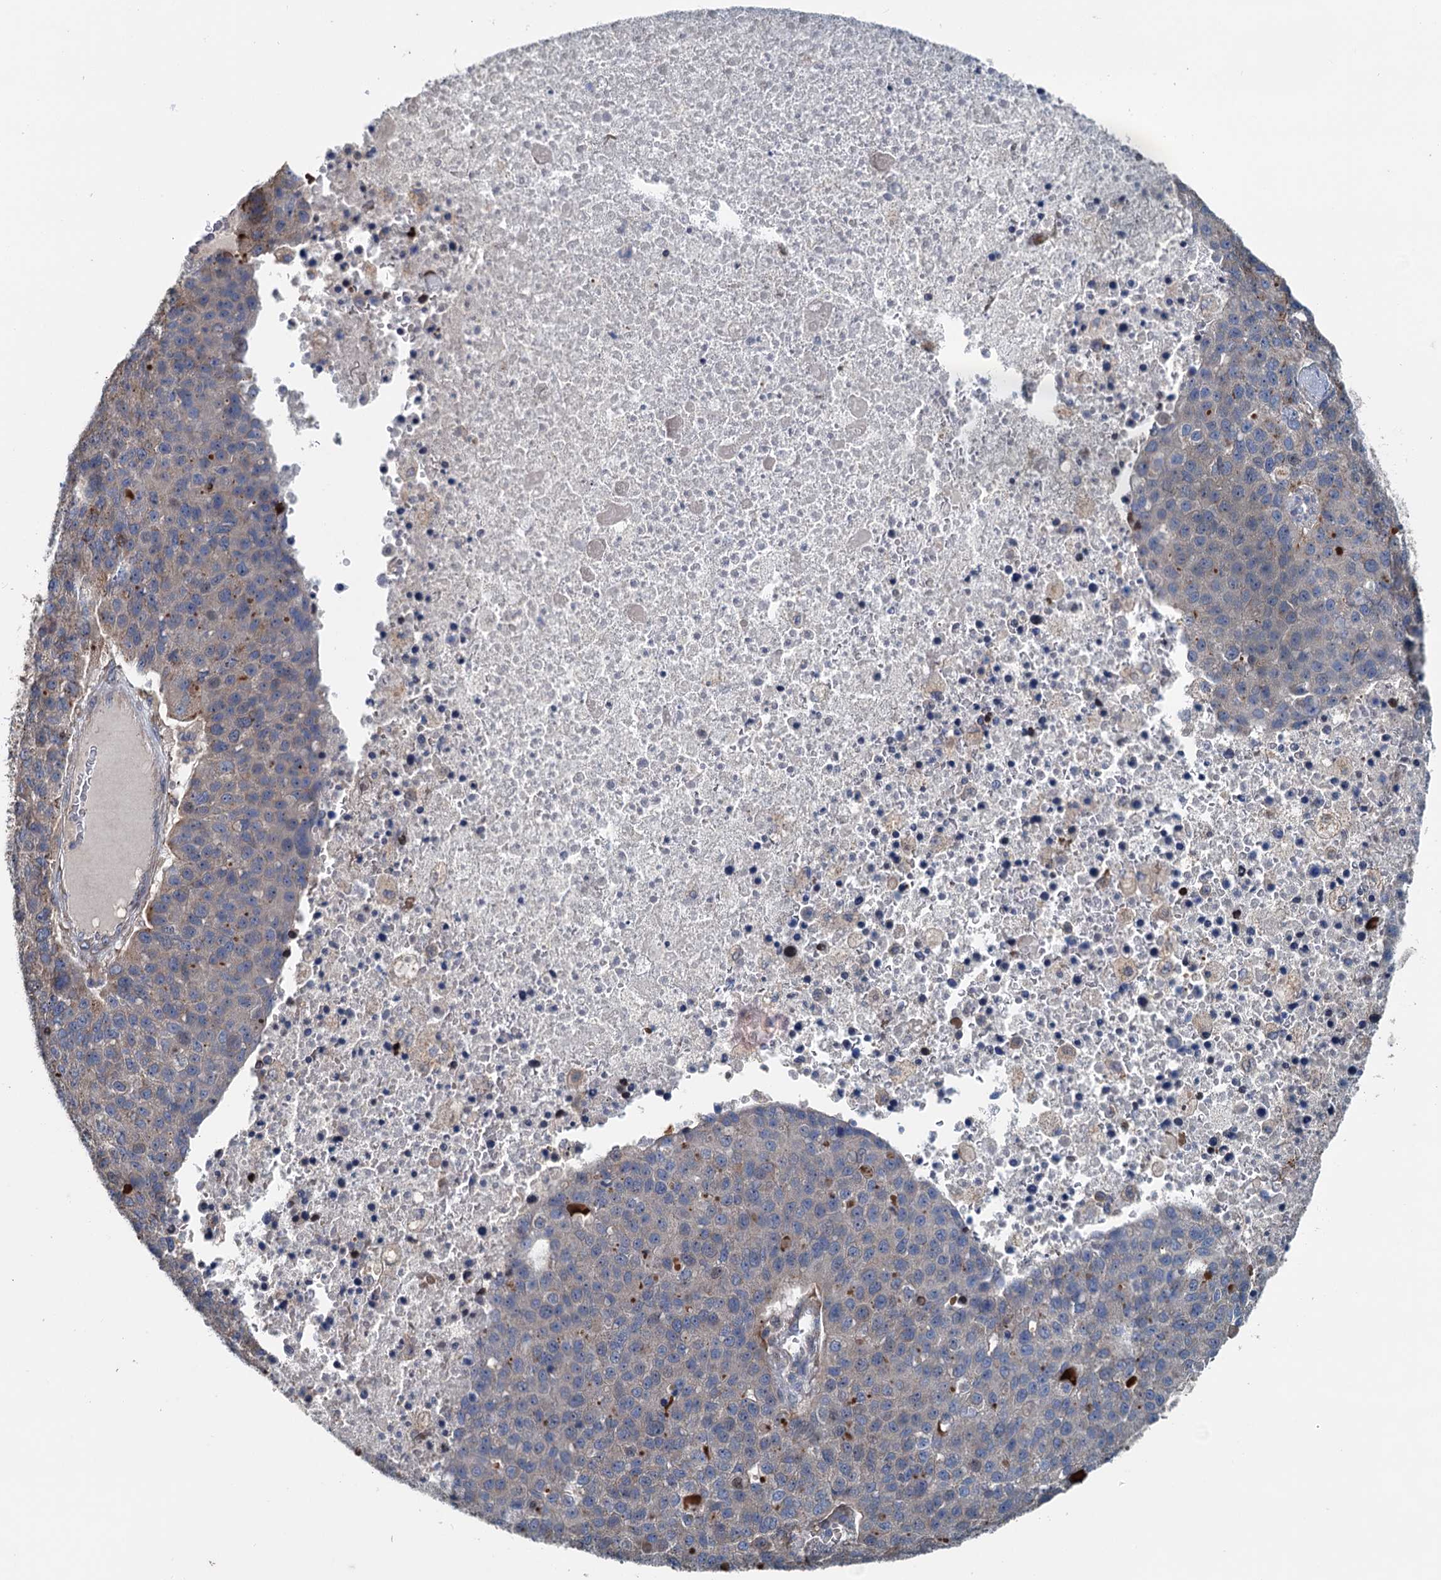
{"staining": {"intensity": "moderate", "quantity": "<25%", "location": "cytoplasmic/membranous"}, "tissue": "pancreatic cancer", "cell_type": "Tumor cells", "image_type": "cancer", "snomed": [{"axis": "morphology", "description": "Adenocarcinoma, NOS"}, {"axis": "topography", "description": "Pancreas"}], "caption": "IHC photomicrograph of pancreatic adenocarcinoma stained for a protein (brown), which displays low levels of moderate cytoplasmic/membranous expression in approximately <25% of tumor cells.", "gene": "TEDC1", "patient": {"sex": "female", "age": 61}}